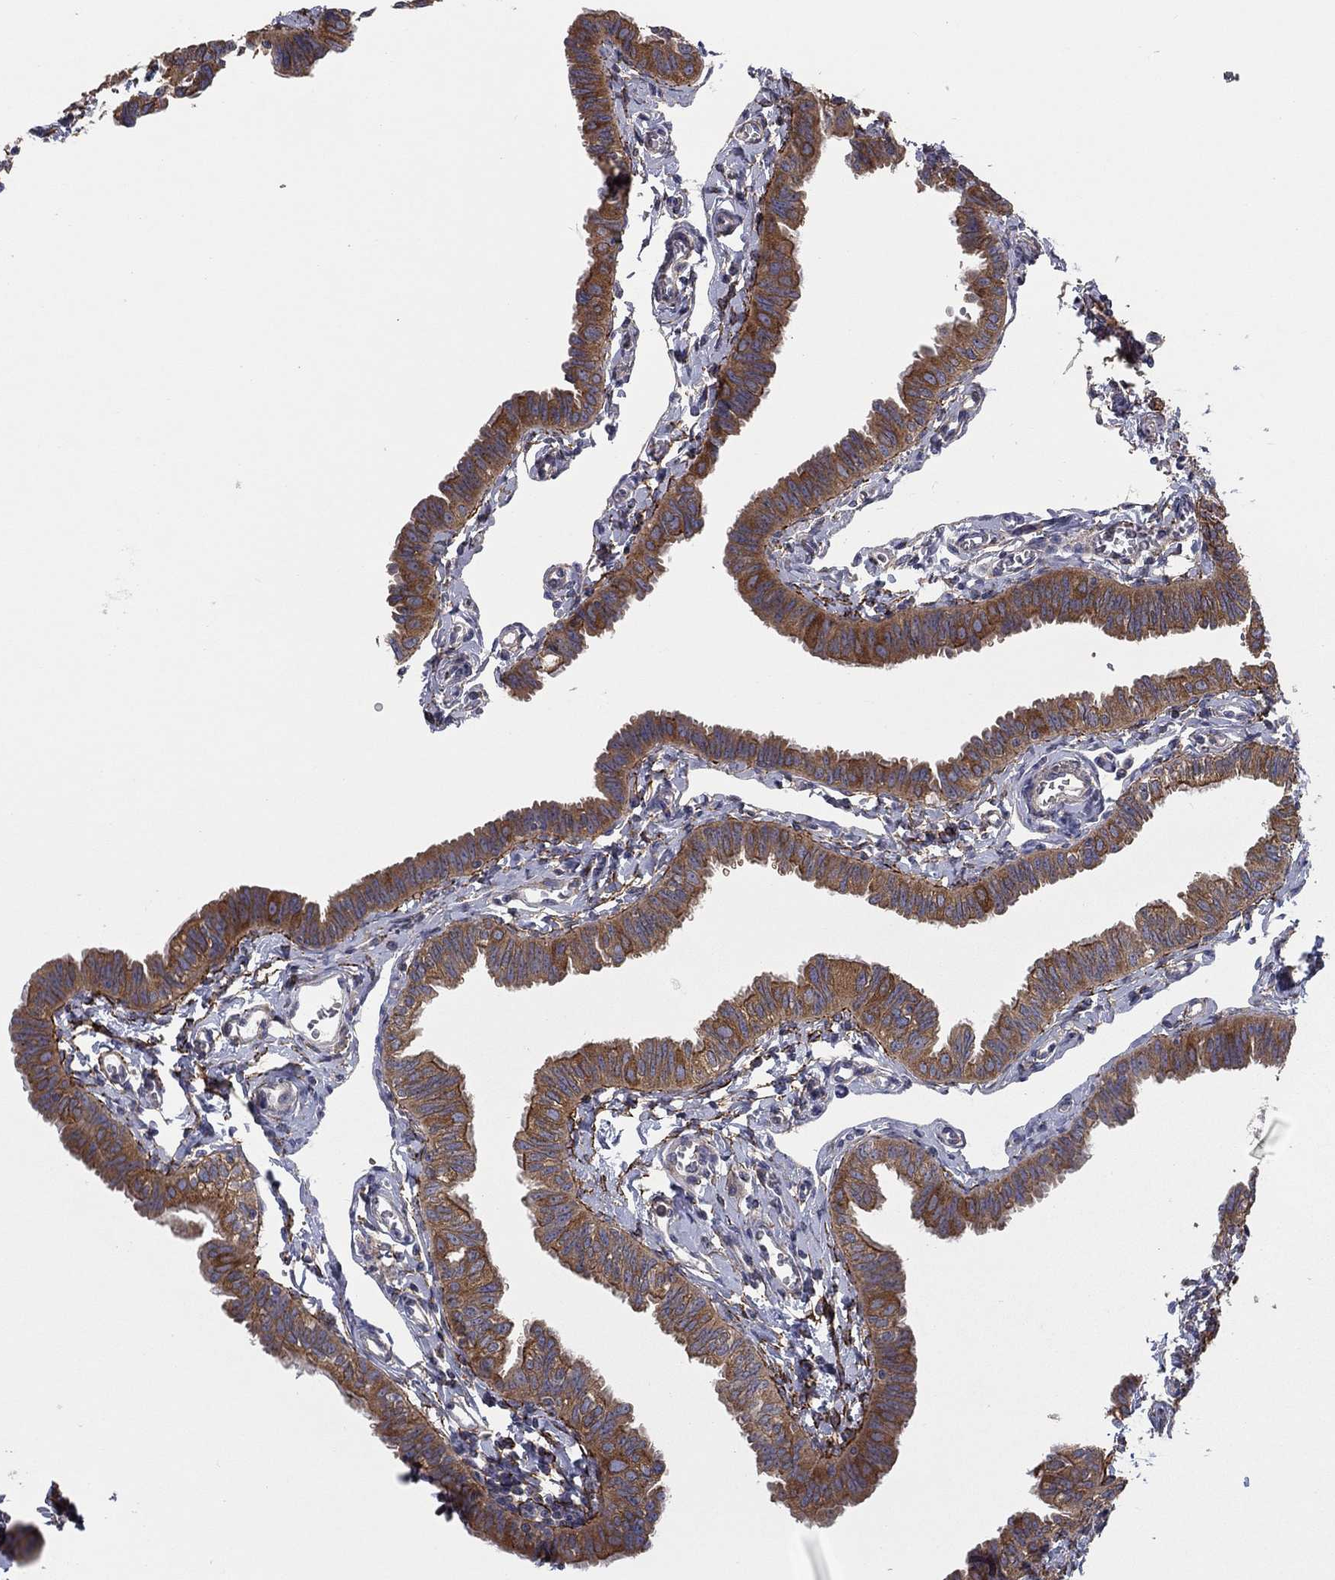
{"staining": {"intensity": "strong", "quantity": ">75%", "location": "cytoplasmic/membranous"}, "tissue": "fallopian tube", "cell_type": "Glandular cells", "image_type": "normal", "snomed": [{"axis": "morphology", "description": "Normal tissue, NOS"}, {"axis": "topography", "description": "Fallopian tube"}], "caption": "DAB immunohistochemical staining of normal fallopian tube exhibits strong cytoplasmic/membranous protein positivity in approximately >75% of glandular cells. The protein is shown in brown color, while the nuclei are stained blue.", "gene": "RNF123", "patient": {"sex": "female", "age": 54}}